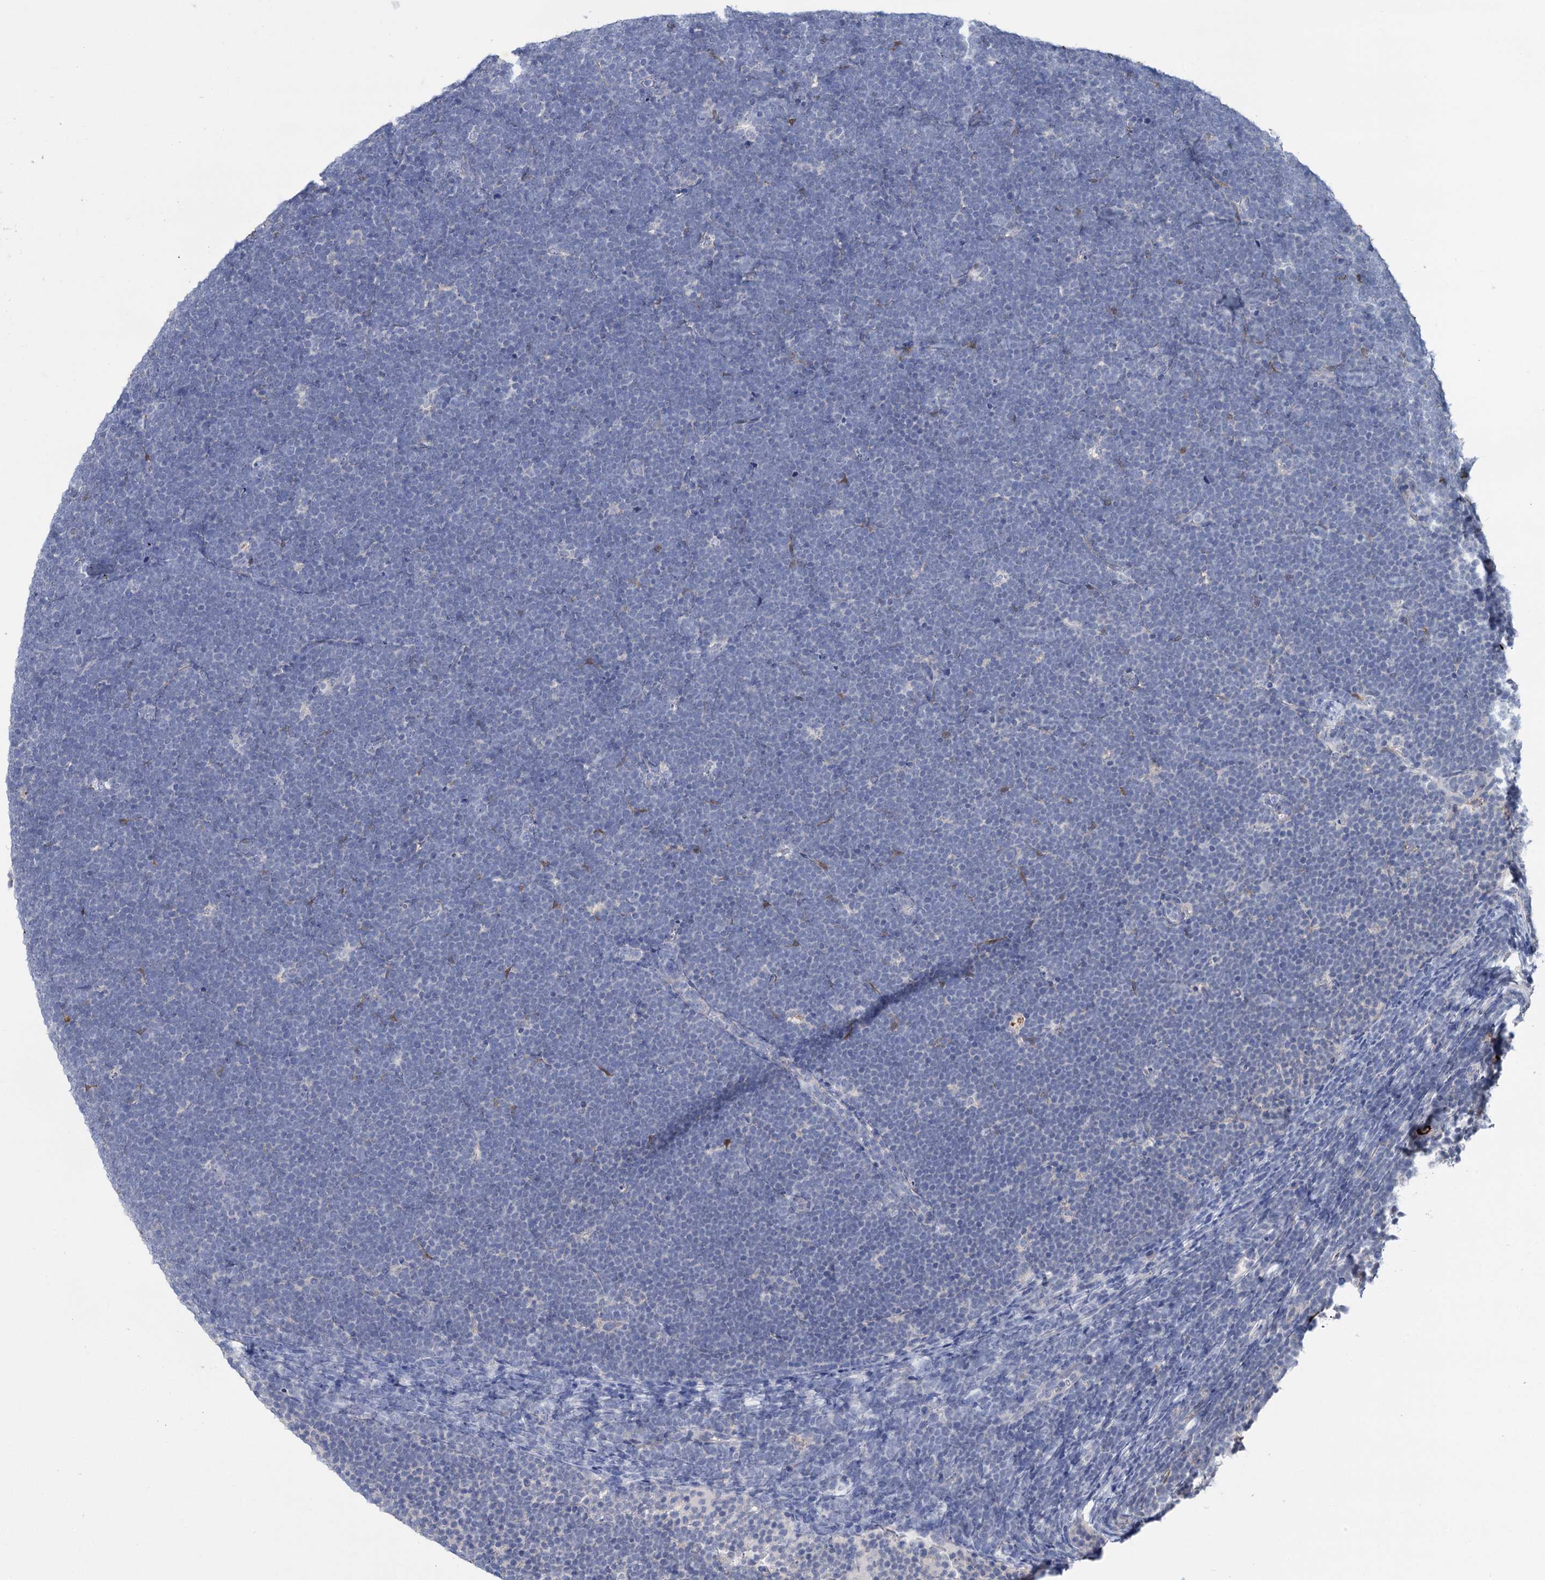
{"staining": {"intensity": "negative", "quantity": "none", "location": "none"}, "tissue": "lymphoma", "cell_type": "Tumor cells", "image_type": "cancer", "snomed": [{"axis": "morphology", "description": "Malignant lymphoma, non-Hodgkin's type, High grade"}, {"axis": "topography", "description": "Lymph node"}], "caption": "IHC photomicrograph of neoplastic tissue: human high-grade malignant lymphoma, non-Hodgkin's type stained with DAB (3,3'-diaminobenzidine) reveals no significant protein positivity in tumor cells. (DAB immunohistochemistry (IHC) with hematoxylin counter stain).", "gene": "LYZL4", "patient": {"sex": "male", "age": 13}}